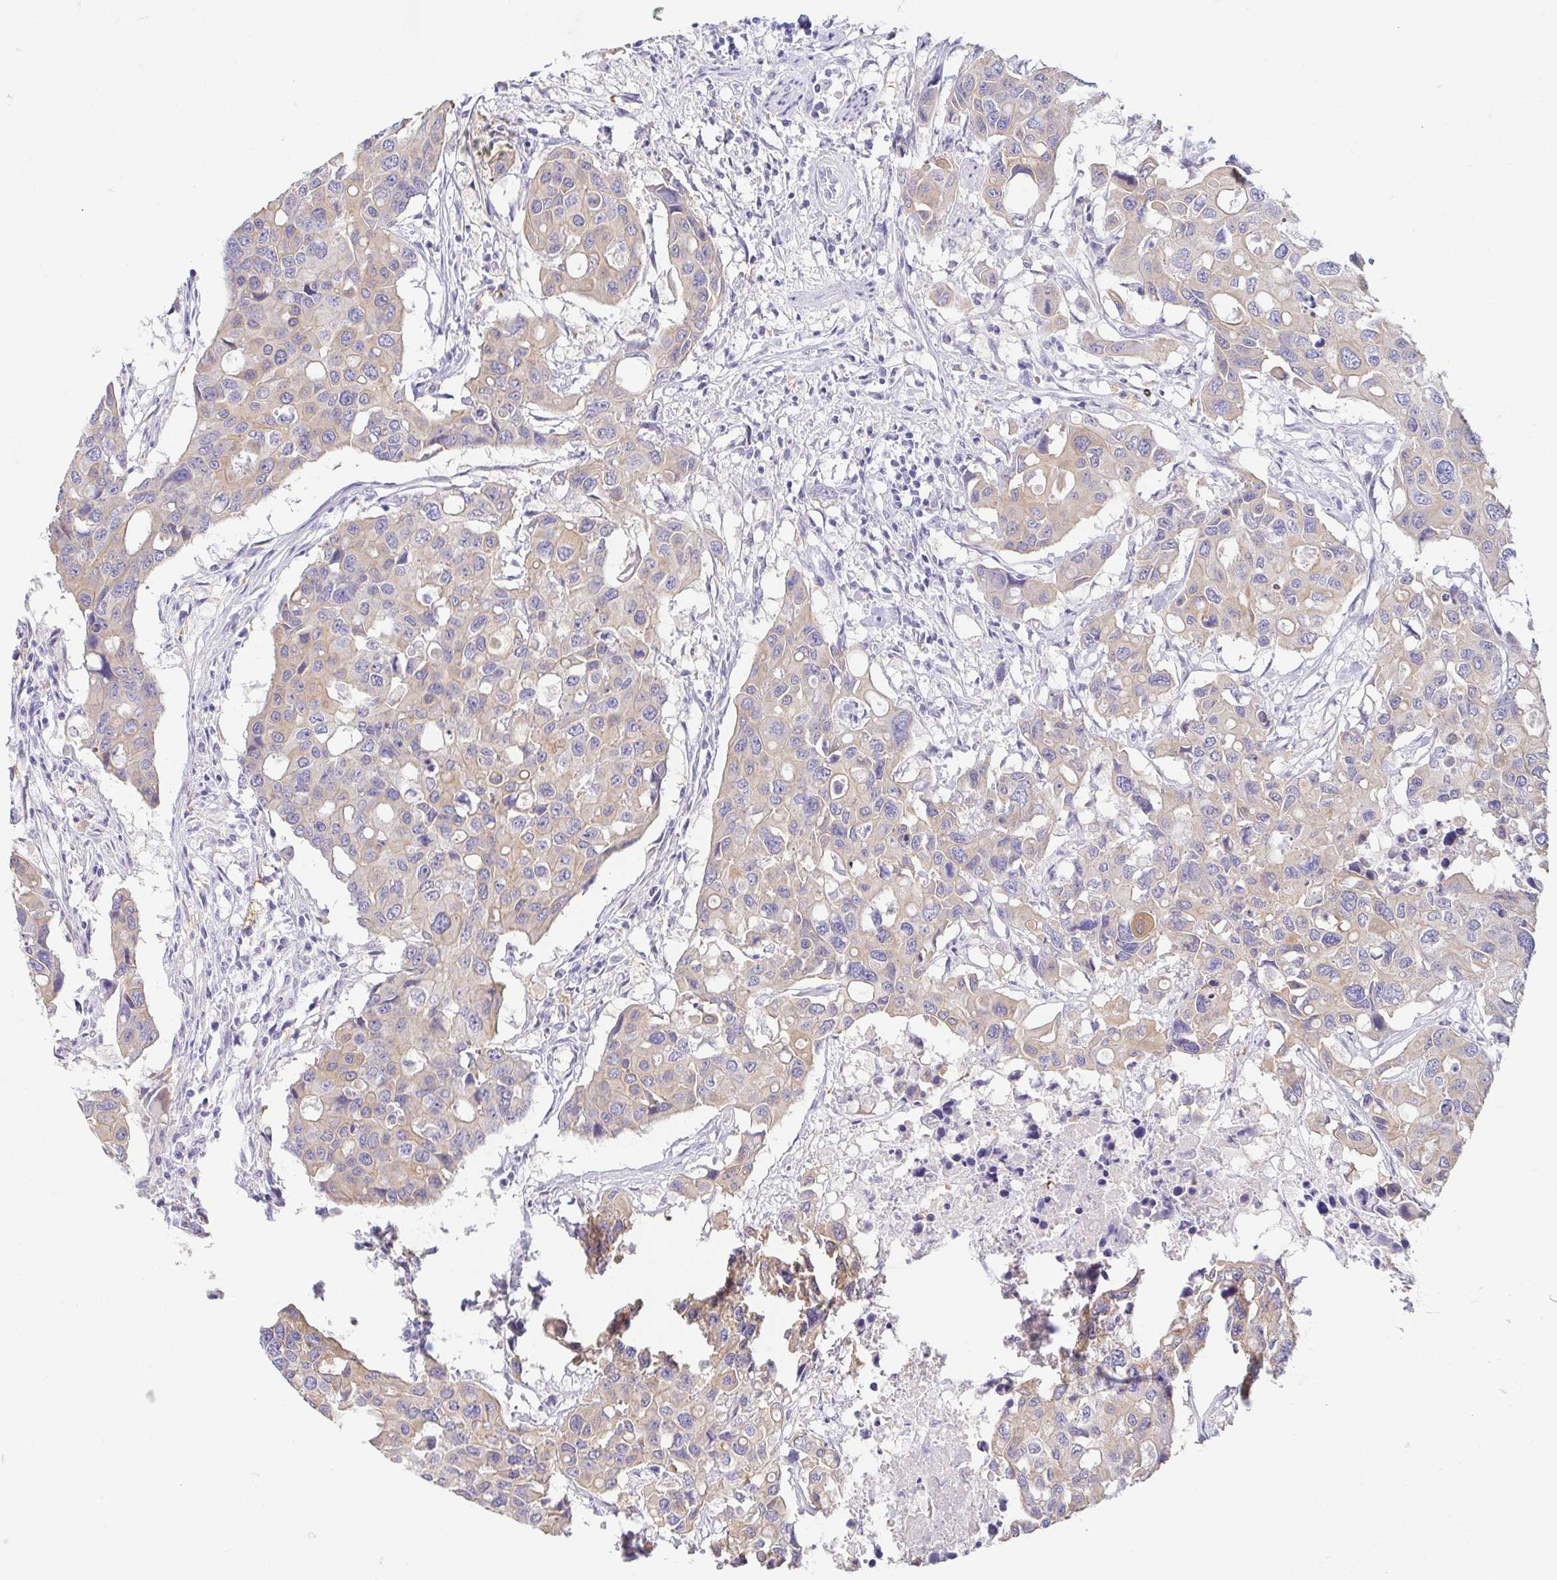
{"staining": {"intensity": "weak", "quantity": "<25%", "location": "cytoplasmic/membranous"}, "tissue": "colorectal cancer", "cell_type": "Tumor cells", "image_type": "cancer", "snomed": [{"axis": "morphology", "description": "Adenocarcinoma, NOS"}, {"axis": "topography", "description": "Colon"}], "caption": "Micrograph shows no protein expression in tumor cells of colorectal adenocarcinoma tissue.", "gene": "FABP3", "patient": {"sex": "male", "age": 77}}